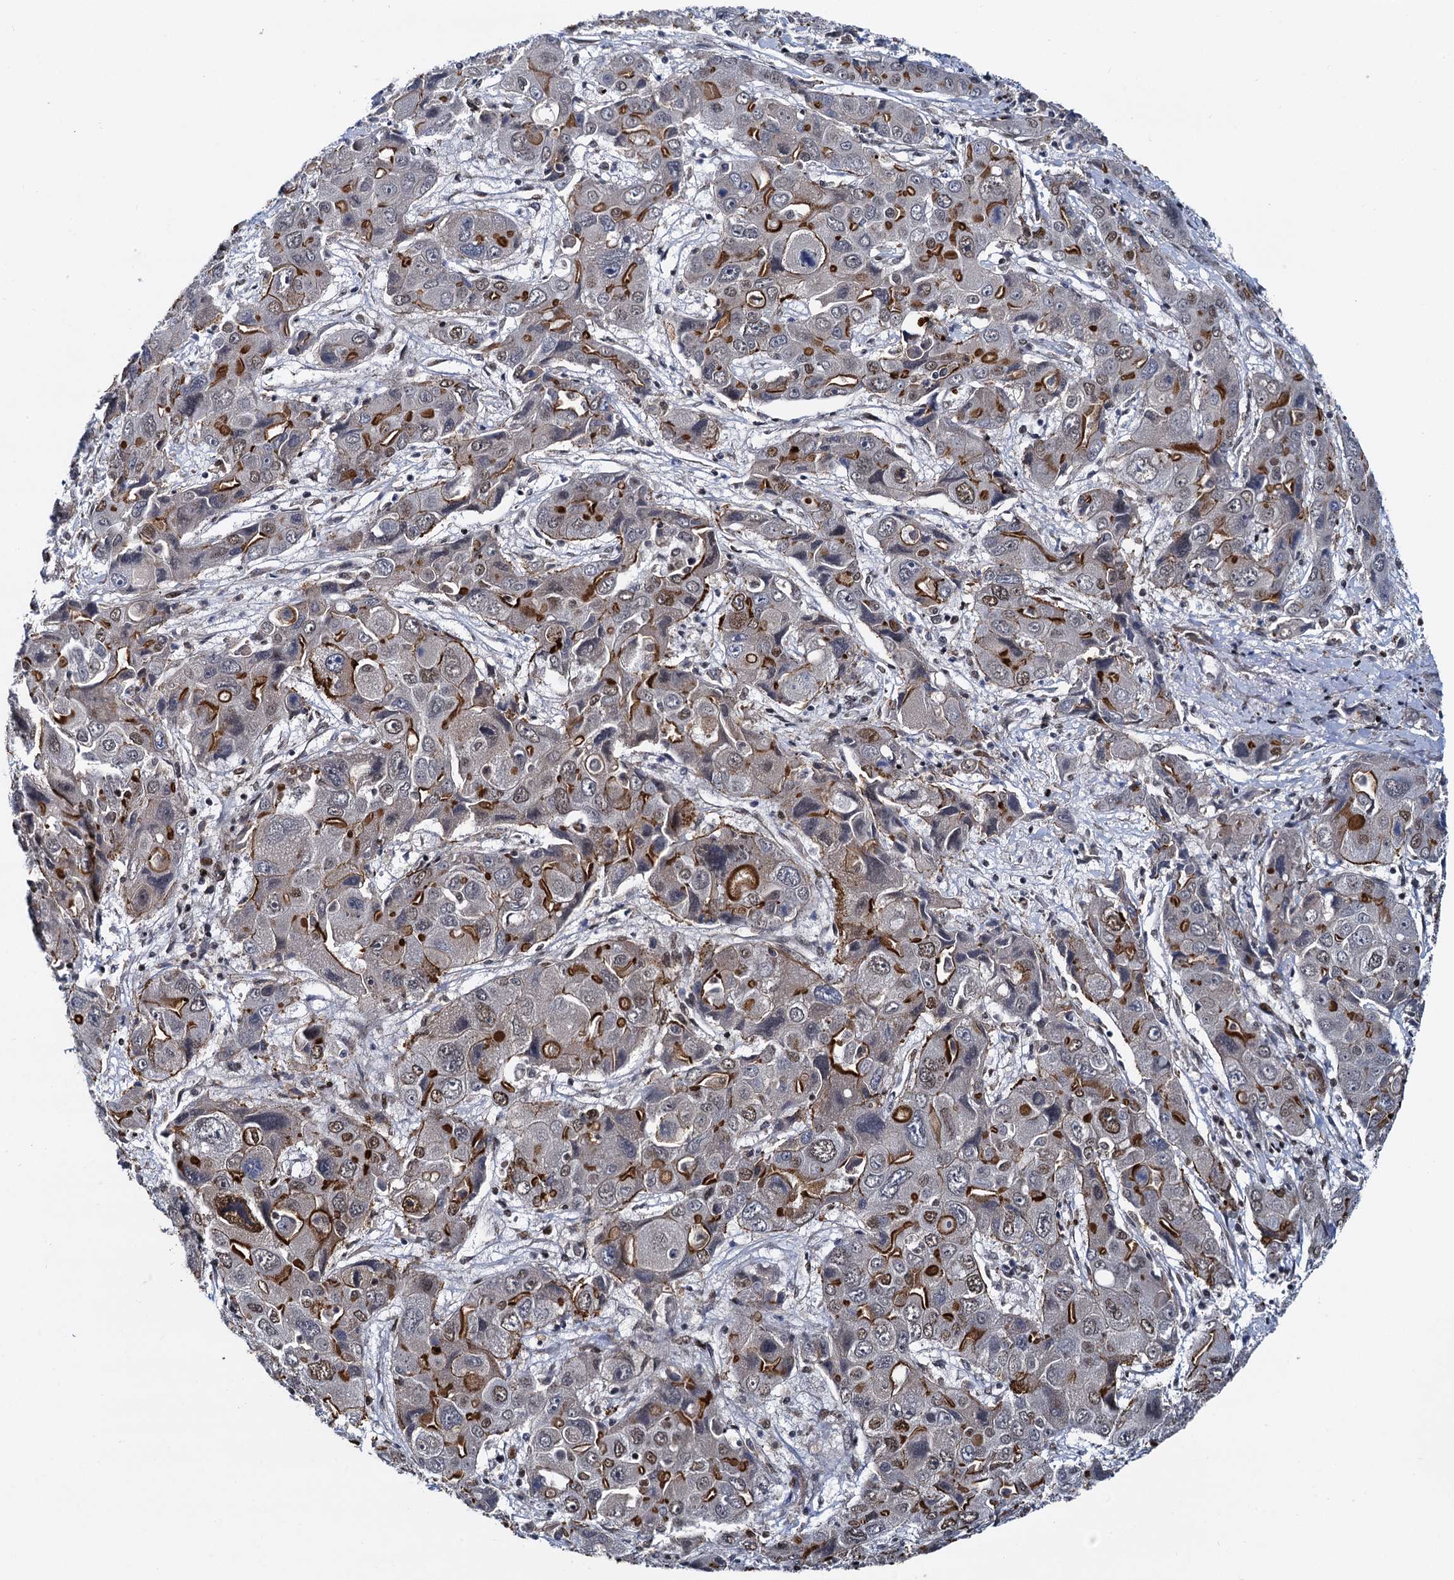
{"staining": {"intensity": "moderate", "quantity": "25%-75%", "location": "cytoplasmic/membranous,nuclear"}, "tissue": "liver cancer", "cell_type": "Tumor cells", "image_type": "cancer", "snomed": [{"axis": "morphology", "description": "Cholangiocarcinoma"}, {"axis": "topography", "description": "Liver"}], "caption": "The photomicrograph shows a brown stain indicating the presence of a protein in the cytoplasmic/membranous and nuclear of tumor cells in liver cholangiocarcinoma.", "gene": "RUFY2", "patient": {"sex": "male", "age": 67}}